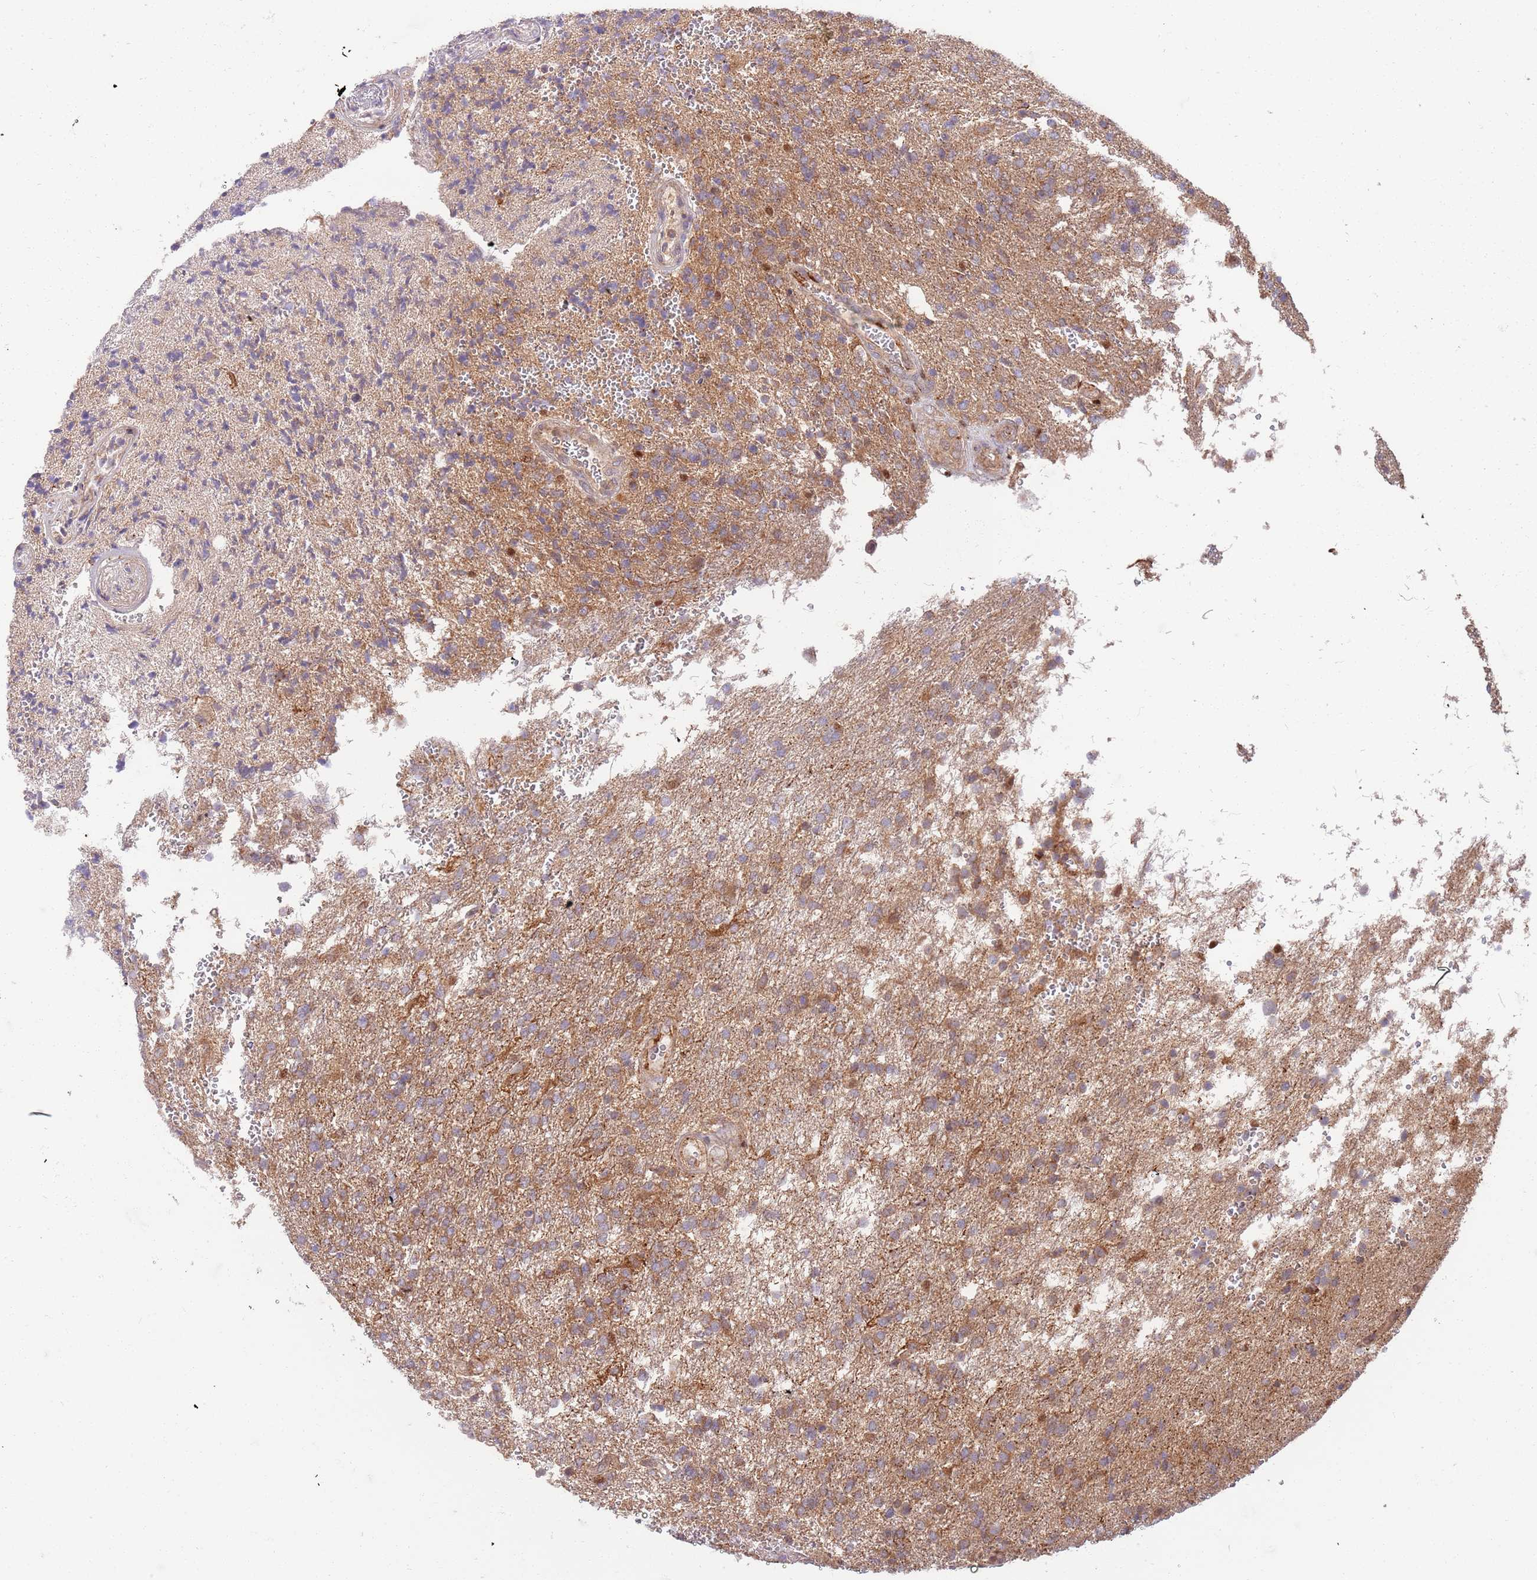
{"staining": {"intensity": "negative", "quantity": "none", "location": "none"}, "tissue": "glioma", "cell_type": "Tumor cells", "image_type": "cancer", "snomed": [{"axis": "morphology", "description": "Glioma, malignant, High grade"}, {"axis": "topography", "description": "Brain"}], "caption": "High power microscopy histopathology image of an immunohistochemistry micrograph of glioma, revealing no significant expression in tumor cells. (Brightfield microscopy of DAB immunohistochemistry (IHC) at high magnification).", "gene": "OSBP", "patient": {"sex": "male", "age": 56}}